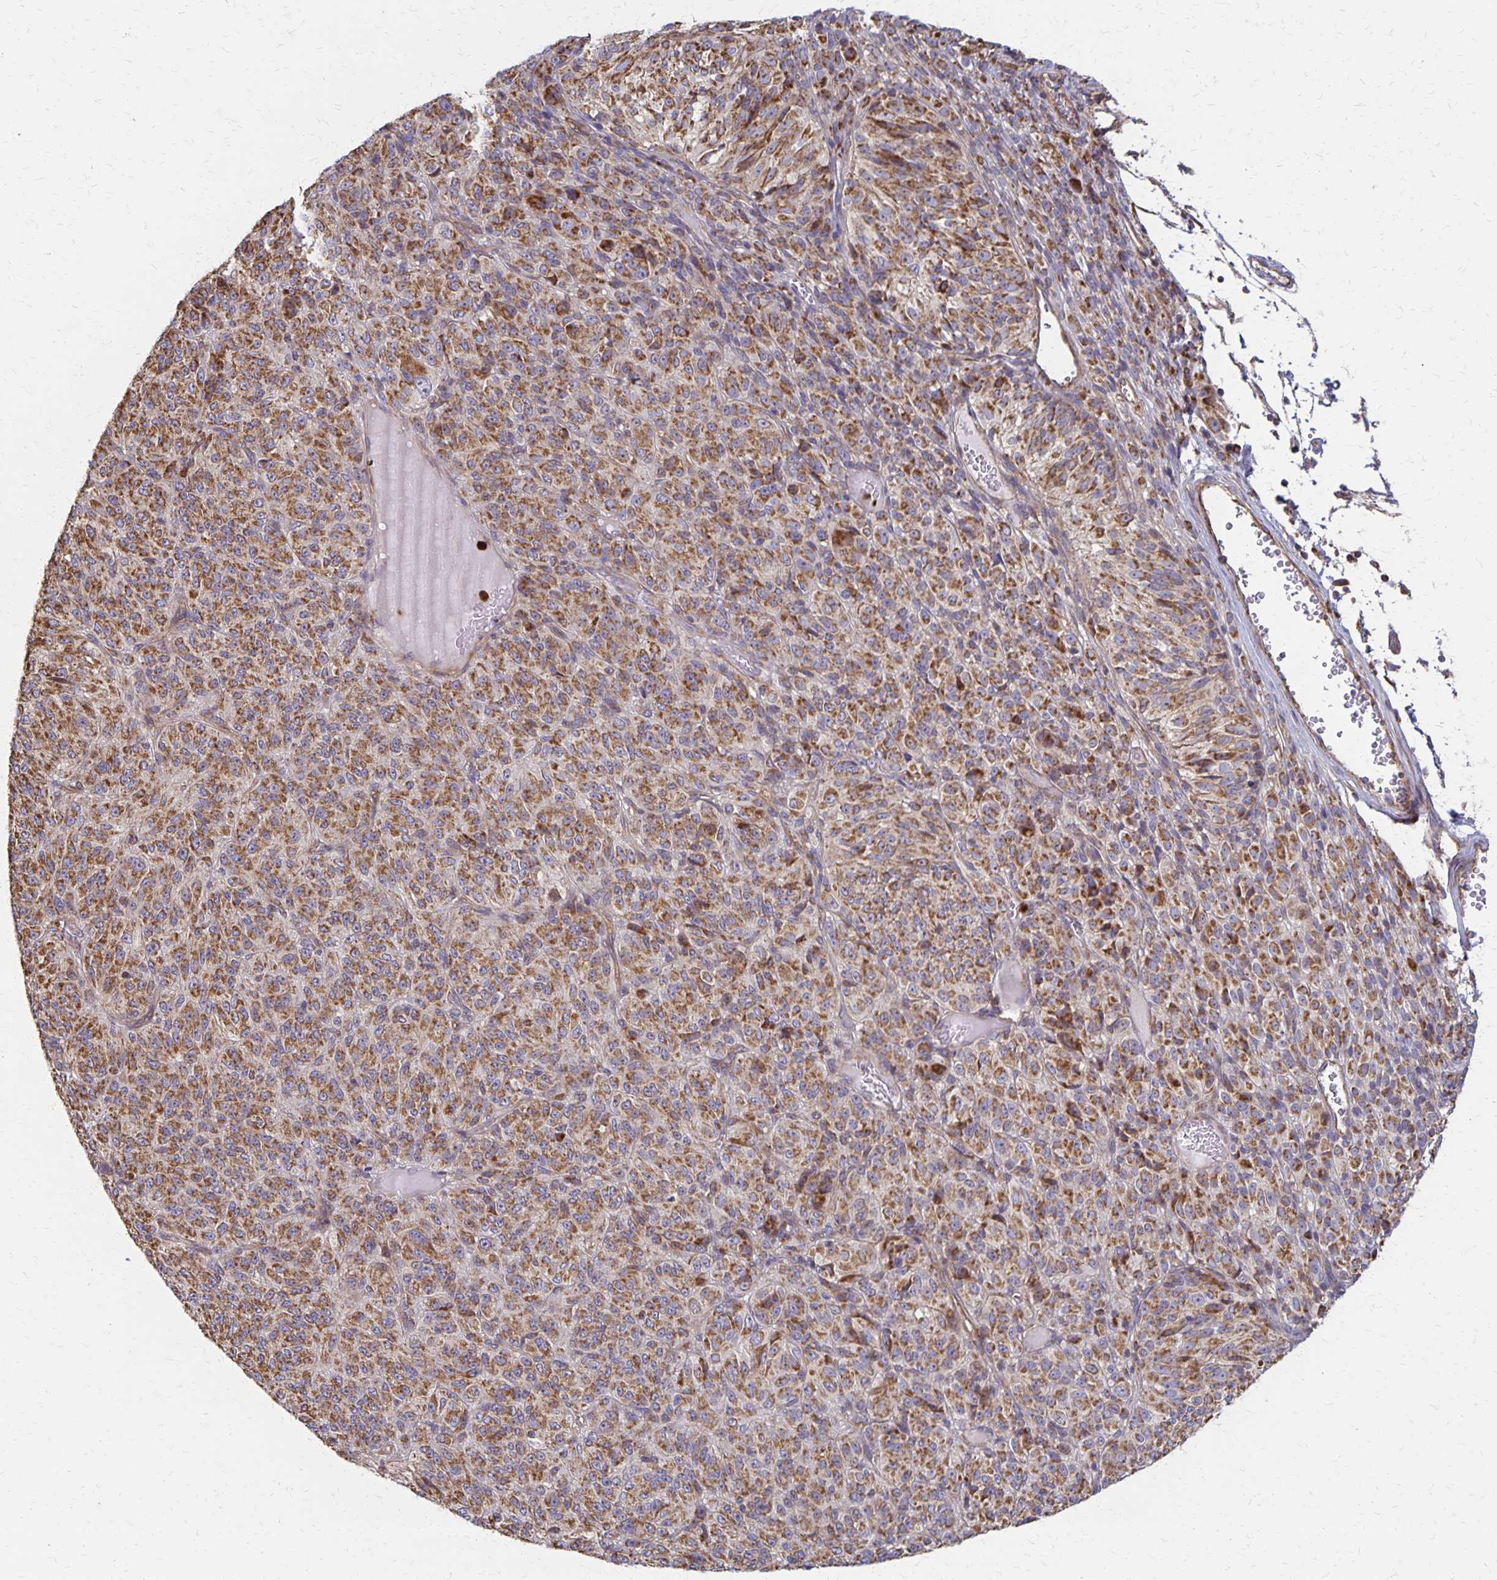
{"staining": {"intensity": "moderate", "quantity": ">75%", "location": "cytoplasmic/membranous"}, "tissue": "melanoma", "cell_type": "Tumor cells", "image_type": "cancer", "snomed": [{"axis": "morphology", "description": "Malignant melanoma, Metastatic site"}, {"axis": "topography", "description": "Brain"}], "caption": "Malignant melanoma (metastatic site) tissue demonstrates moderate cytoplasmic/membranous staining in approximately >75% of tumor cells", "gene": "EIF4EBP2", "patient": {"sex": "female", "age": 56}}